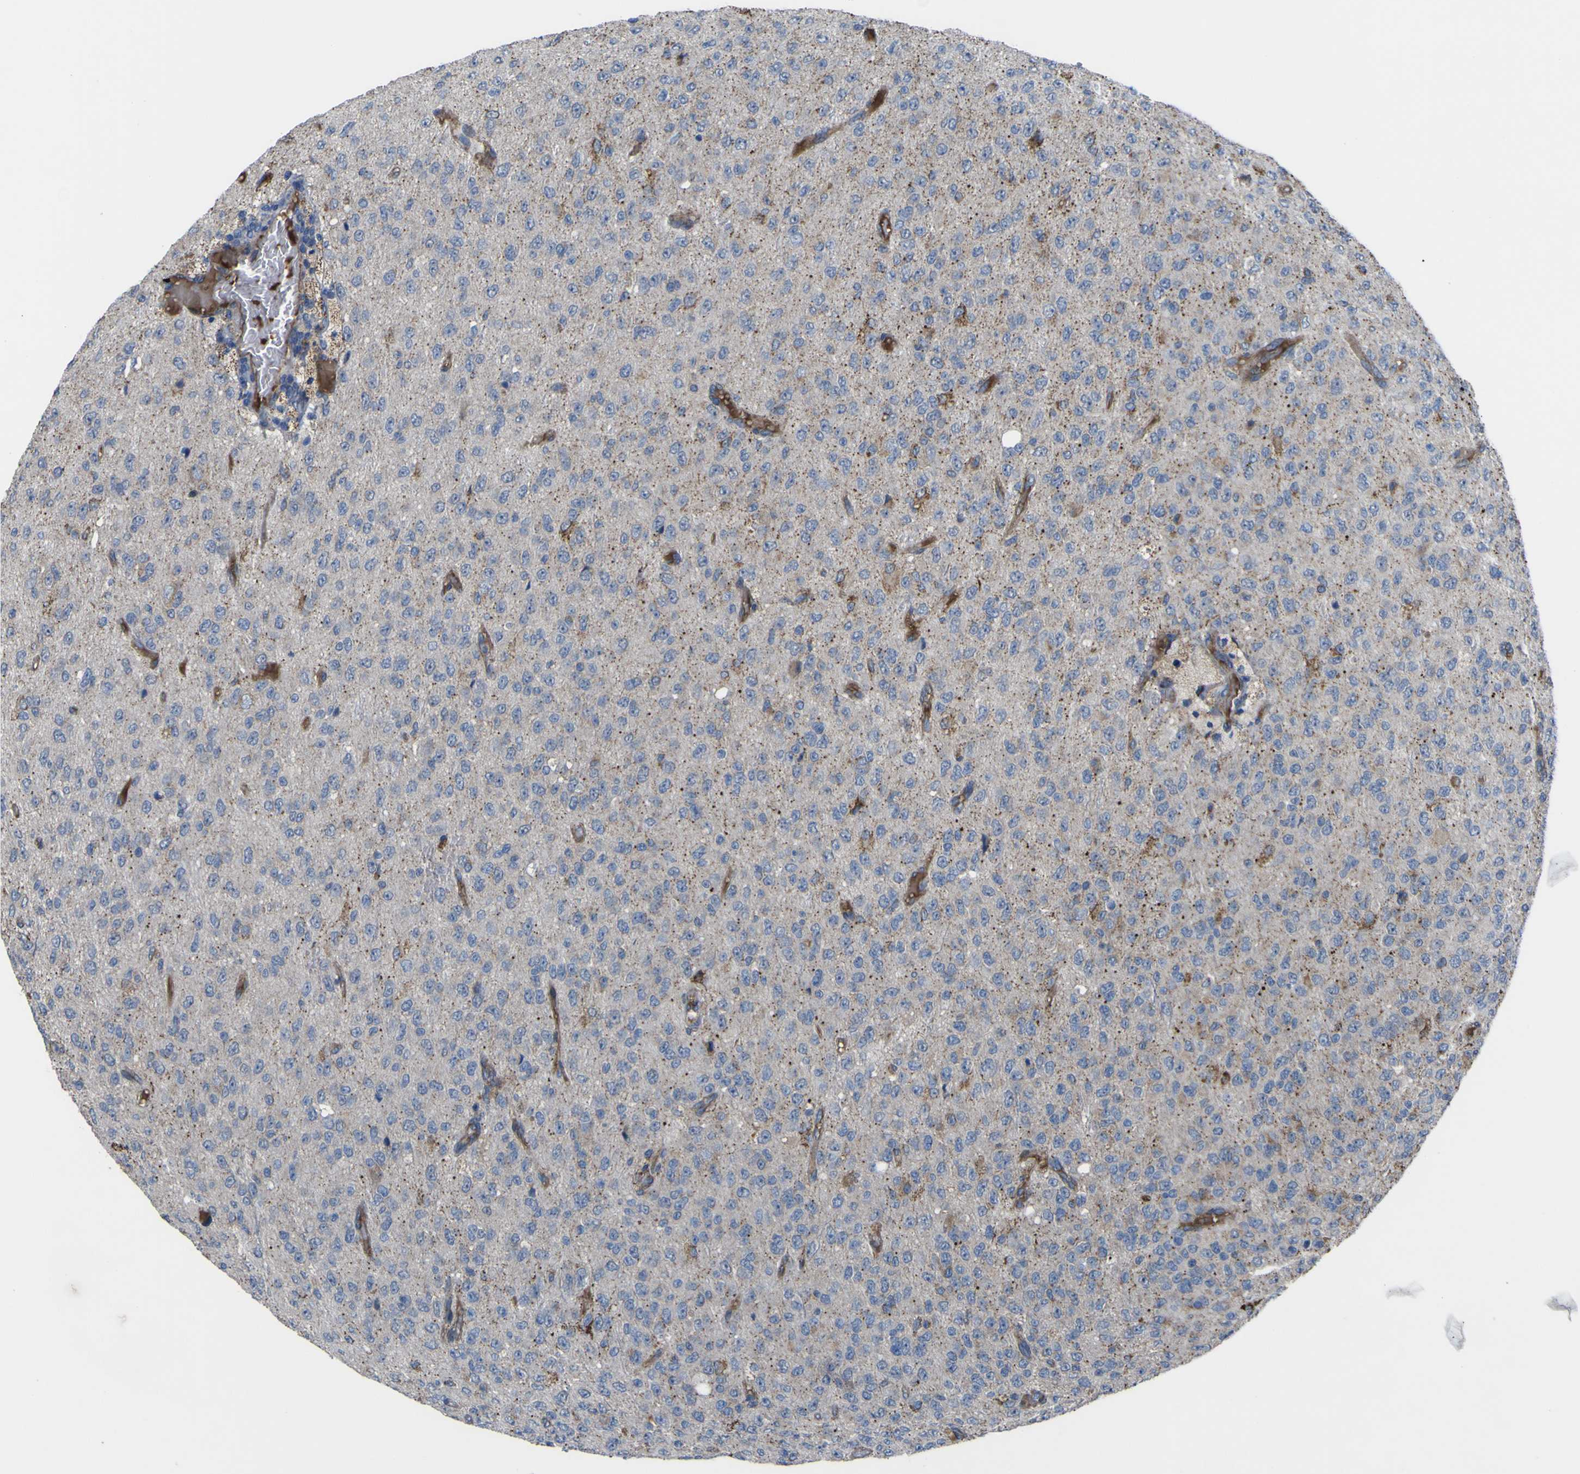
{"staining": {"intensity": "negative", "quantity": "none", "location": "none"}, "tissue": "glioma", "cell_type": "Tumor cells", "image_type": "cancer", "snomed": [{"axis": "morphology", "description": "Glioma, malignant, High grade"}, {"axis": "topography", "description": "pancreas cauda"}], "caption": "Immunohistochemical staining of malignant glioma (high-grade) displays no significant expression in tumor cells. (Stains: DAB (3,3'-diaminobenzidine) immunohistochemistry with hematoxylin counter stain, Microscopy: brightfield microscopy at high magnification).", "gene": "GPLD1", "patient": {"sex": "male", "age": 60}}